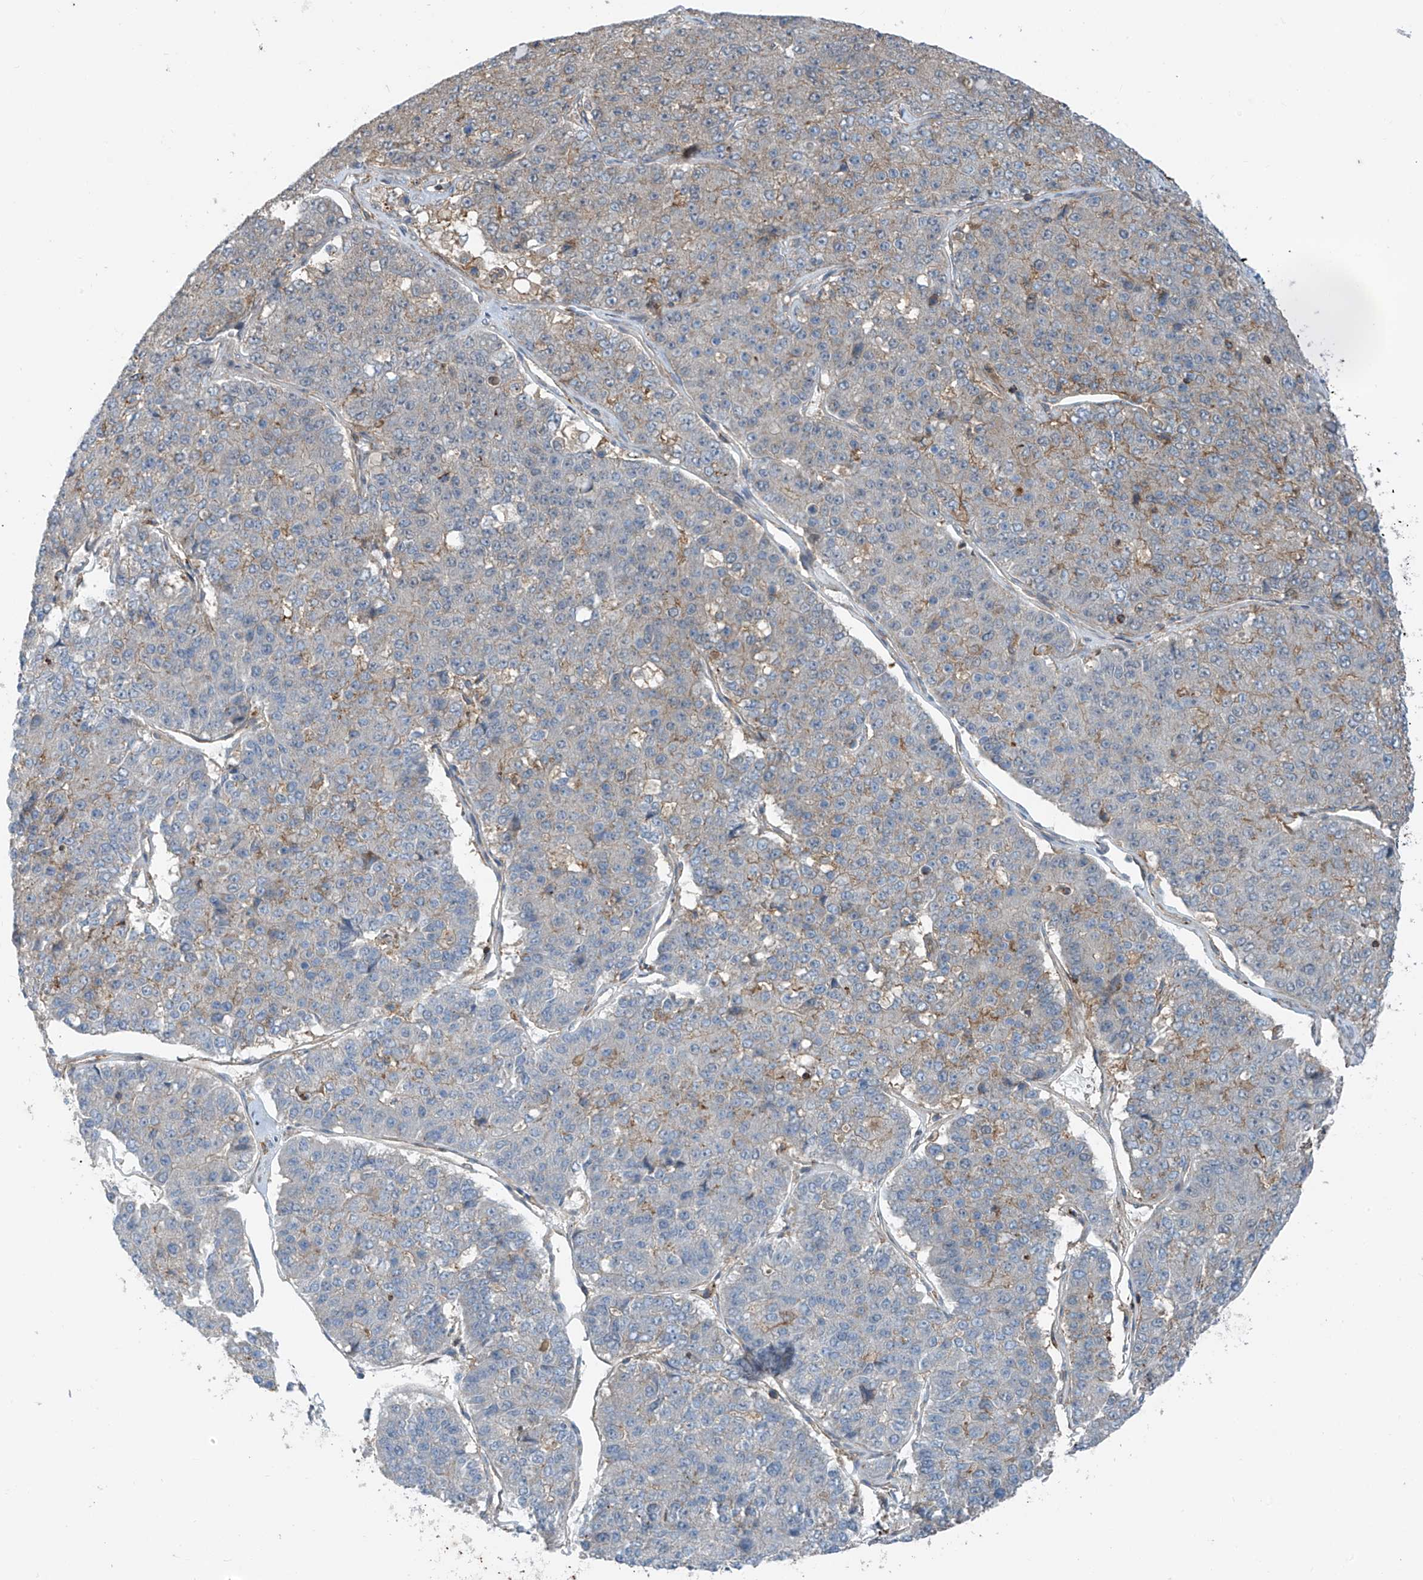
{"staining": {"intensity": "weak", "quantity": "<25%", "location": "cytoplasmic/membranous"}, "tissue": "pancreatic cancer", "cell_type": "Tumor cells", "image_type": "cancer", "snomed": [{"axis": "morphology", "description": "Adenocarcinoma, NOS"}, {"axis": "topography", "description": "Pancreas"}], "caption": "The micrograph displays no significant positivity in tumor cells of adenocarcinoma (pancreatic).", "gene": "SLC1A5", "patient": {"sex": "male", "age": 50}}